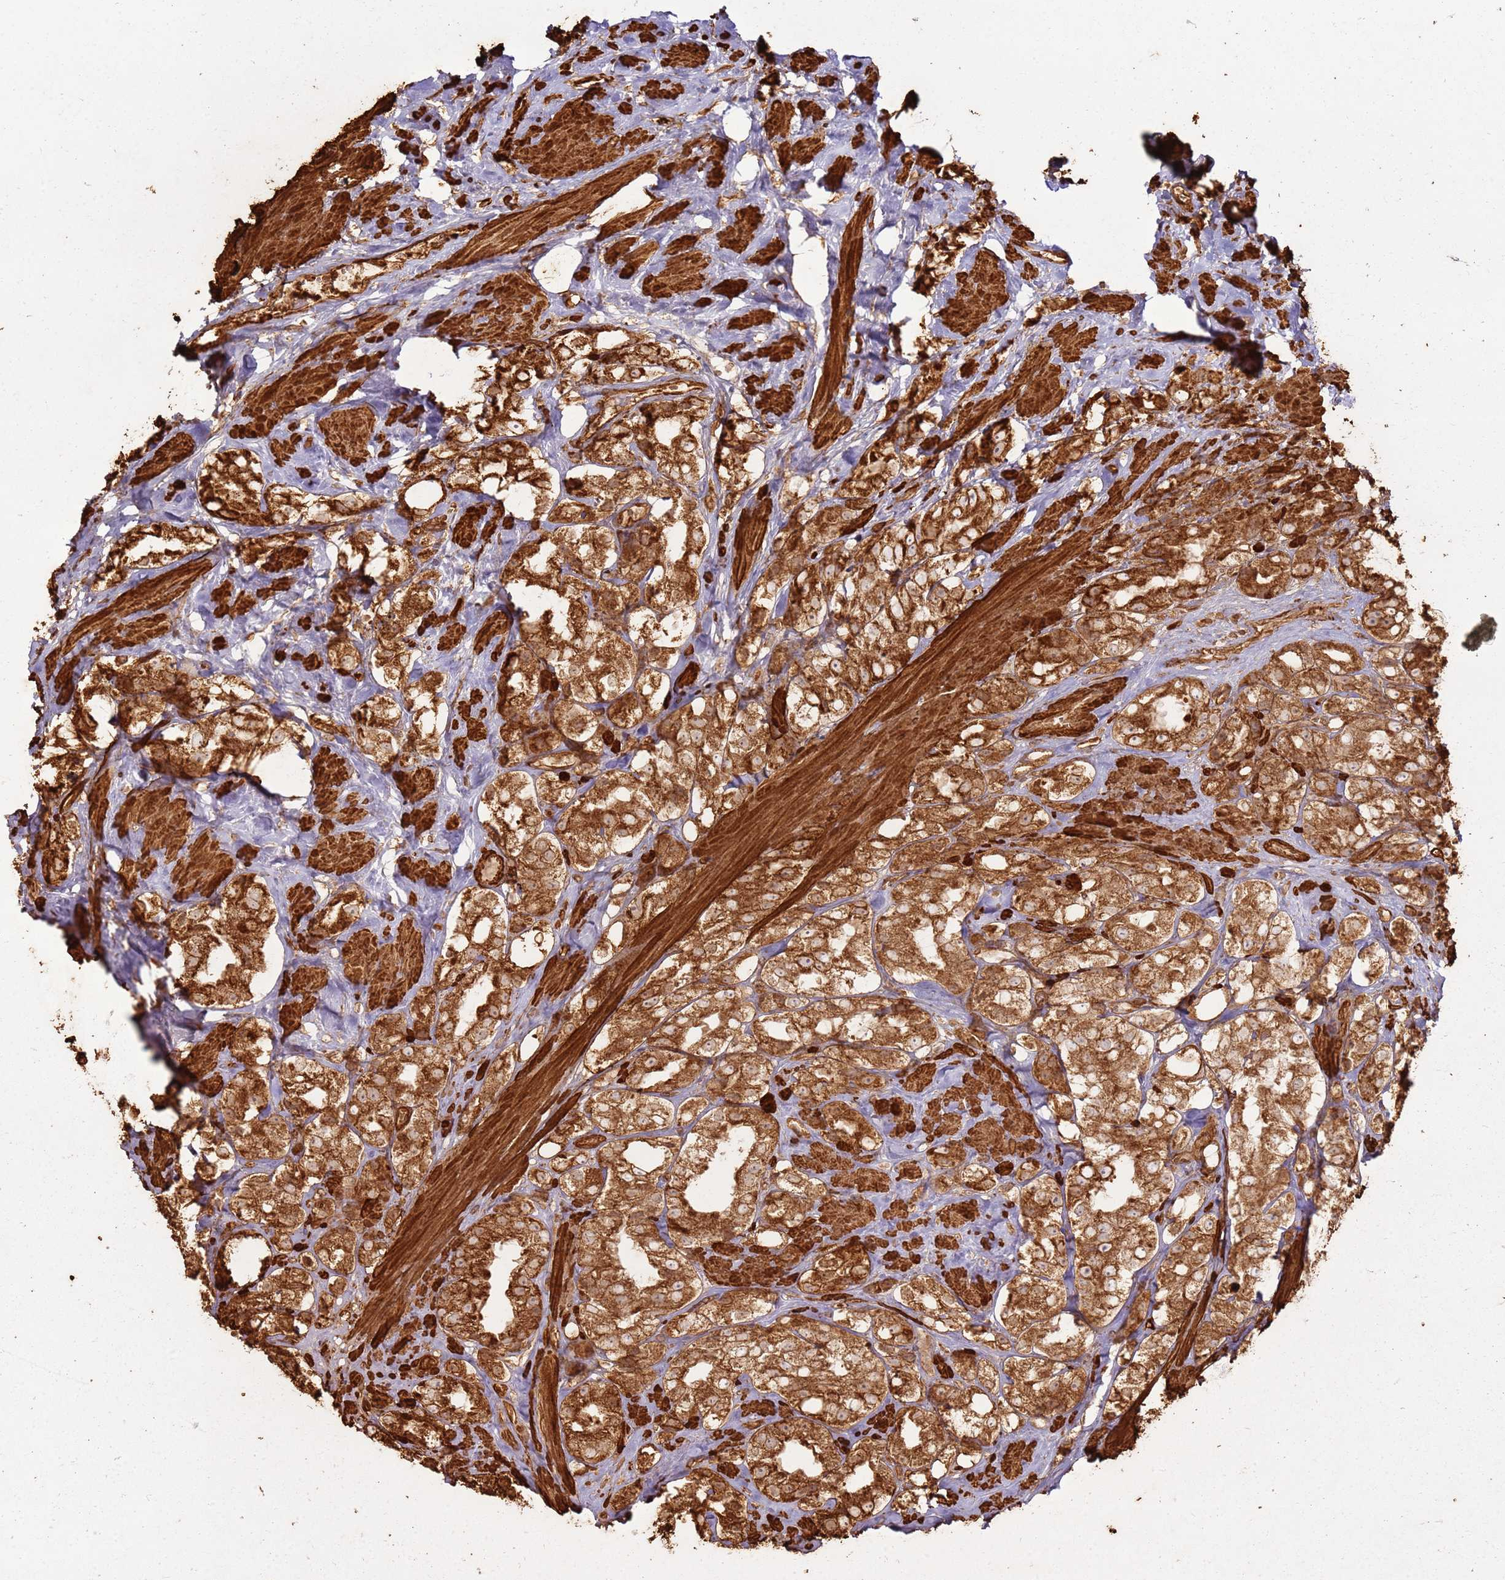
{"staining": {"intensity": "strong", "quantity": ">75%", "location": "cytoplasmic/membranous"}, "tissue": "prostate cancer", "cell_type": "Tumor cells", "image_type": "cancer", "snomed": [{"axis": "morphology", "description": "Adenocarcinoma, NOS"}, {"axis": "topography", "description": "Prostate"}], "caption": "This micrograph demonstrates IHC staining of human prostate cancer (adenocarcinoma), with high strong cytoplasmic/membranous staining in about >75% of tumor cells.", "gene": "DDX59", "patient": {"sex": "male", "age": 79}}